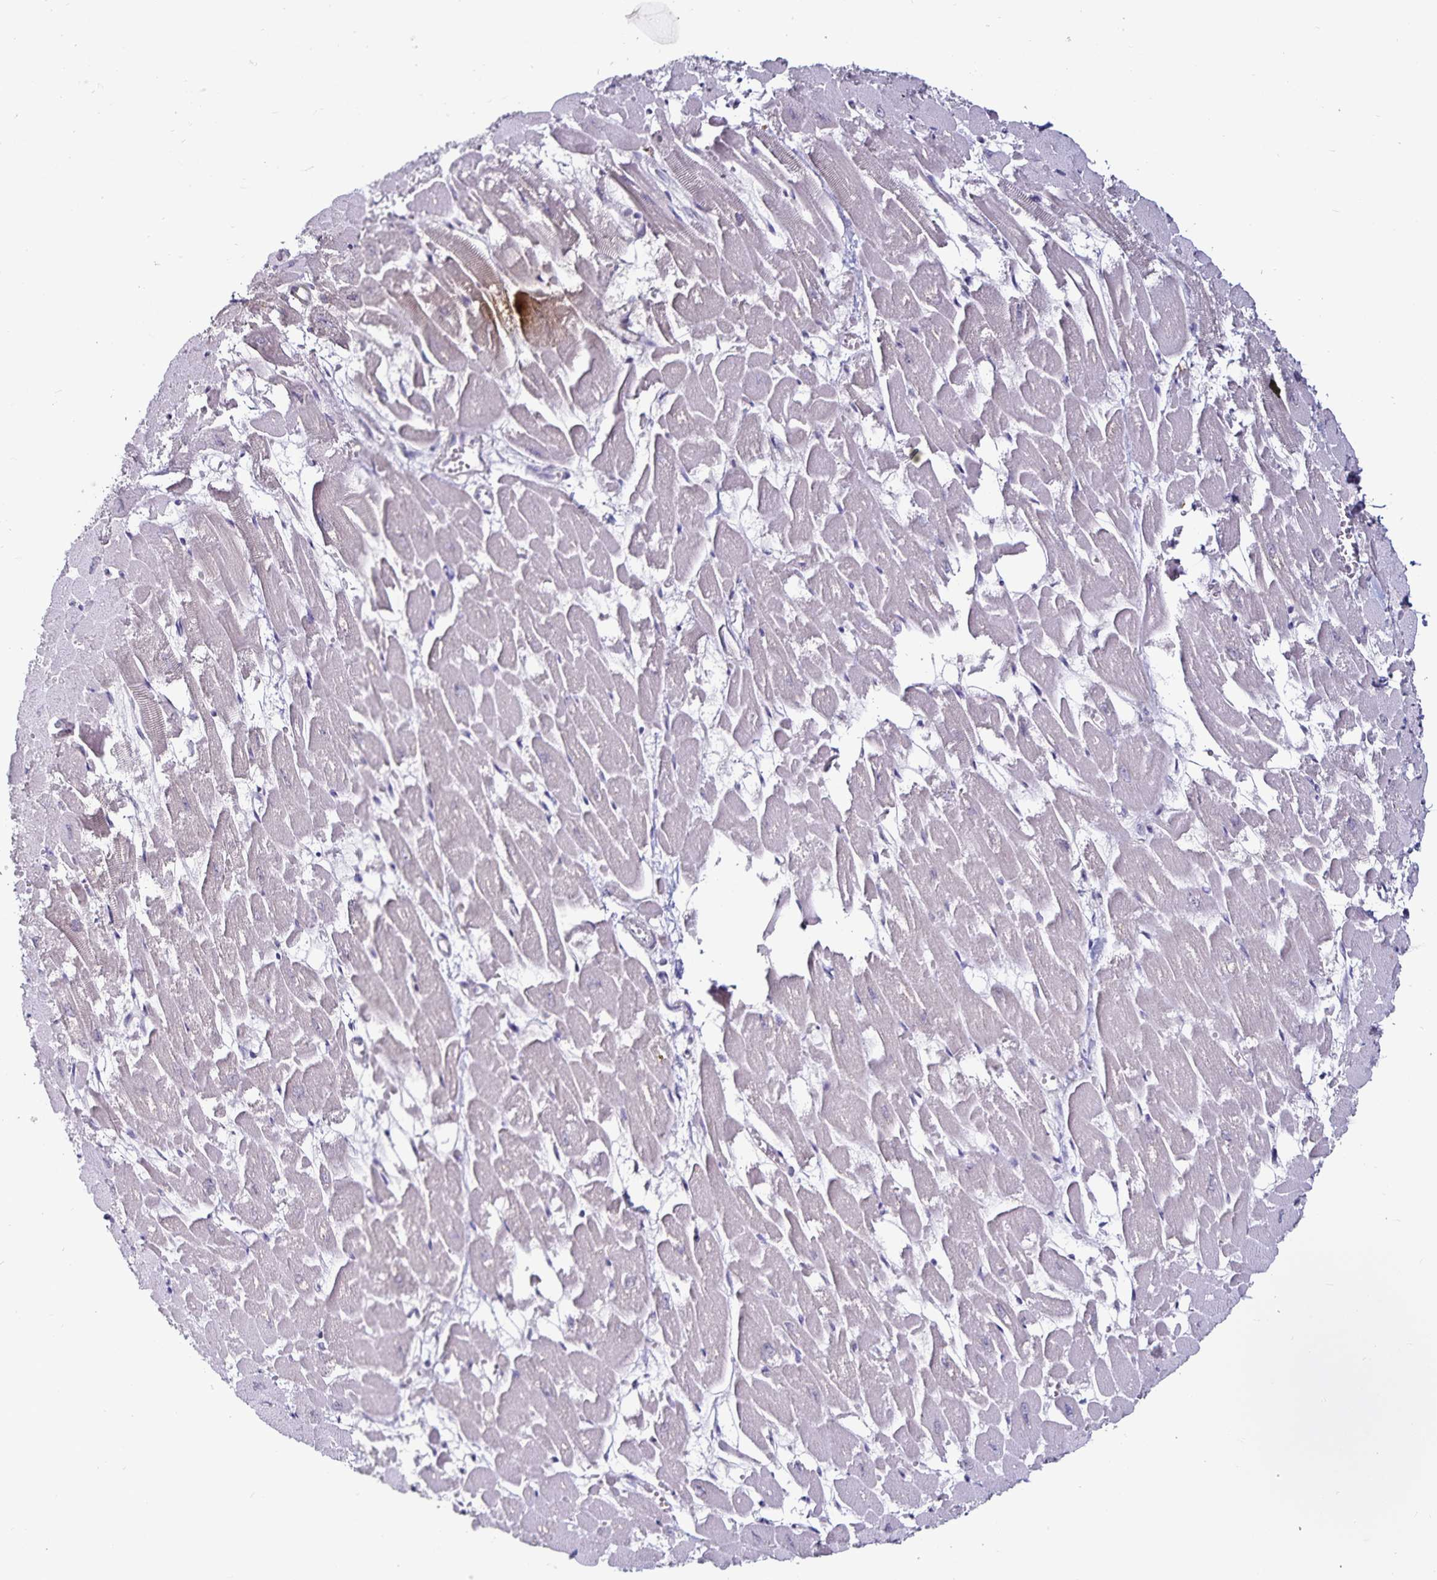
{"staining": {"intensity": "negative", "quantity": "none", "location": "none"}, "tissue": "heart muscle", "cell_type": "Cardiomyocytes", "image_type": "normal", "snomed": [{"axis": "morphology", "description": "Normal tissue, NOS"}, {"axis": "topography", "description": "Heart"}], "caption": "Cardiomyocytes show no significant protein positivity in normal heart muscle.", "gene": "ACSL5", "patient": {"sex": "female", "age": 52}}